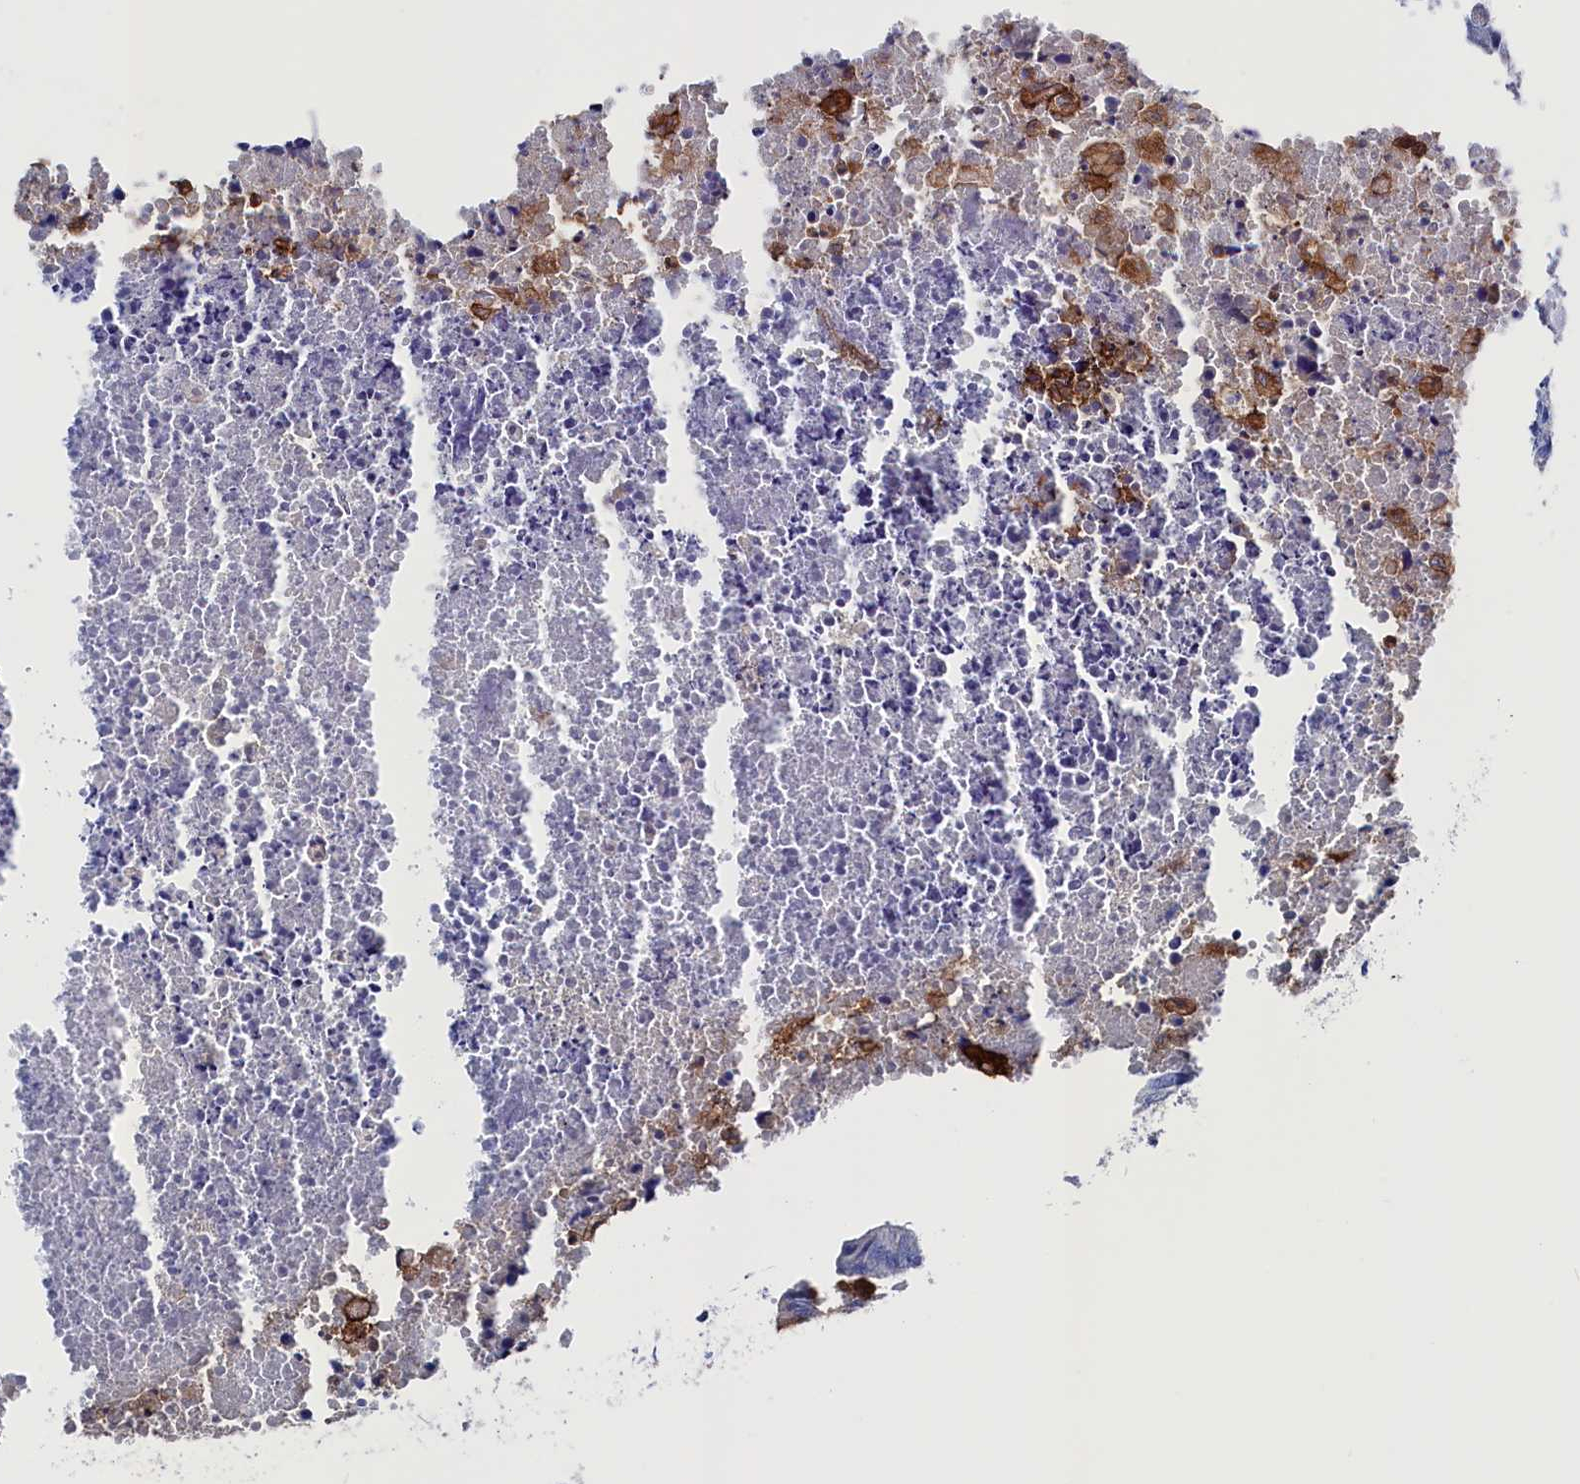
{"staining": {"intensity": "negative", "quantity": "none", "location": "none"}, "tissue": "colorectal cancer", "cell_type": "Tumor cells", "image_type": "cancer", "snomed": [{"axis": "morphology", "description": "Adenocarcinoma, NOS"}, {"axis": "topography", "description": "Colon"}], "caption": "Immunohistochemical staining of colorectal cancer demonstrates no significant staining in tumor cells.", "gene": "TYROBP", "patient": {"sex": "female", "age": 57}}